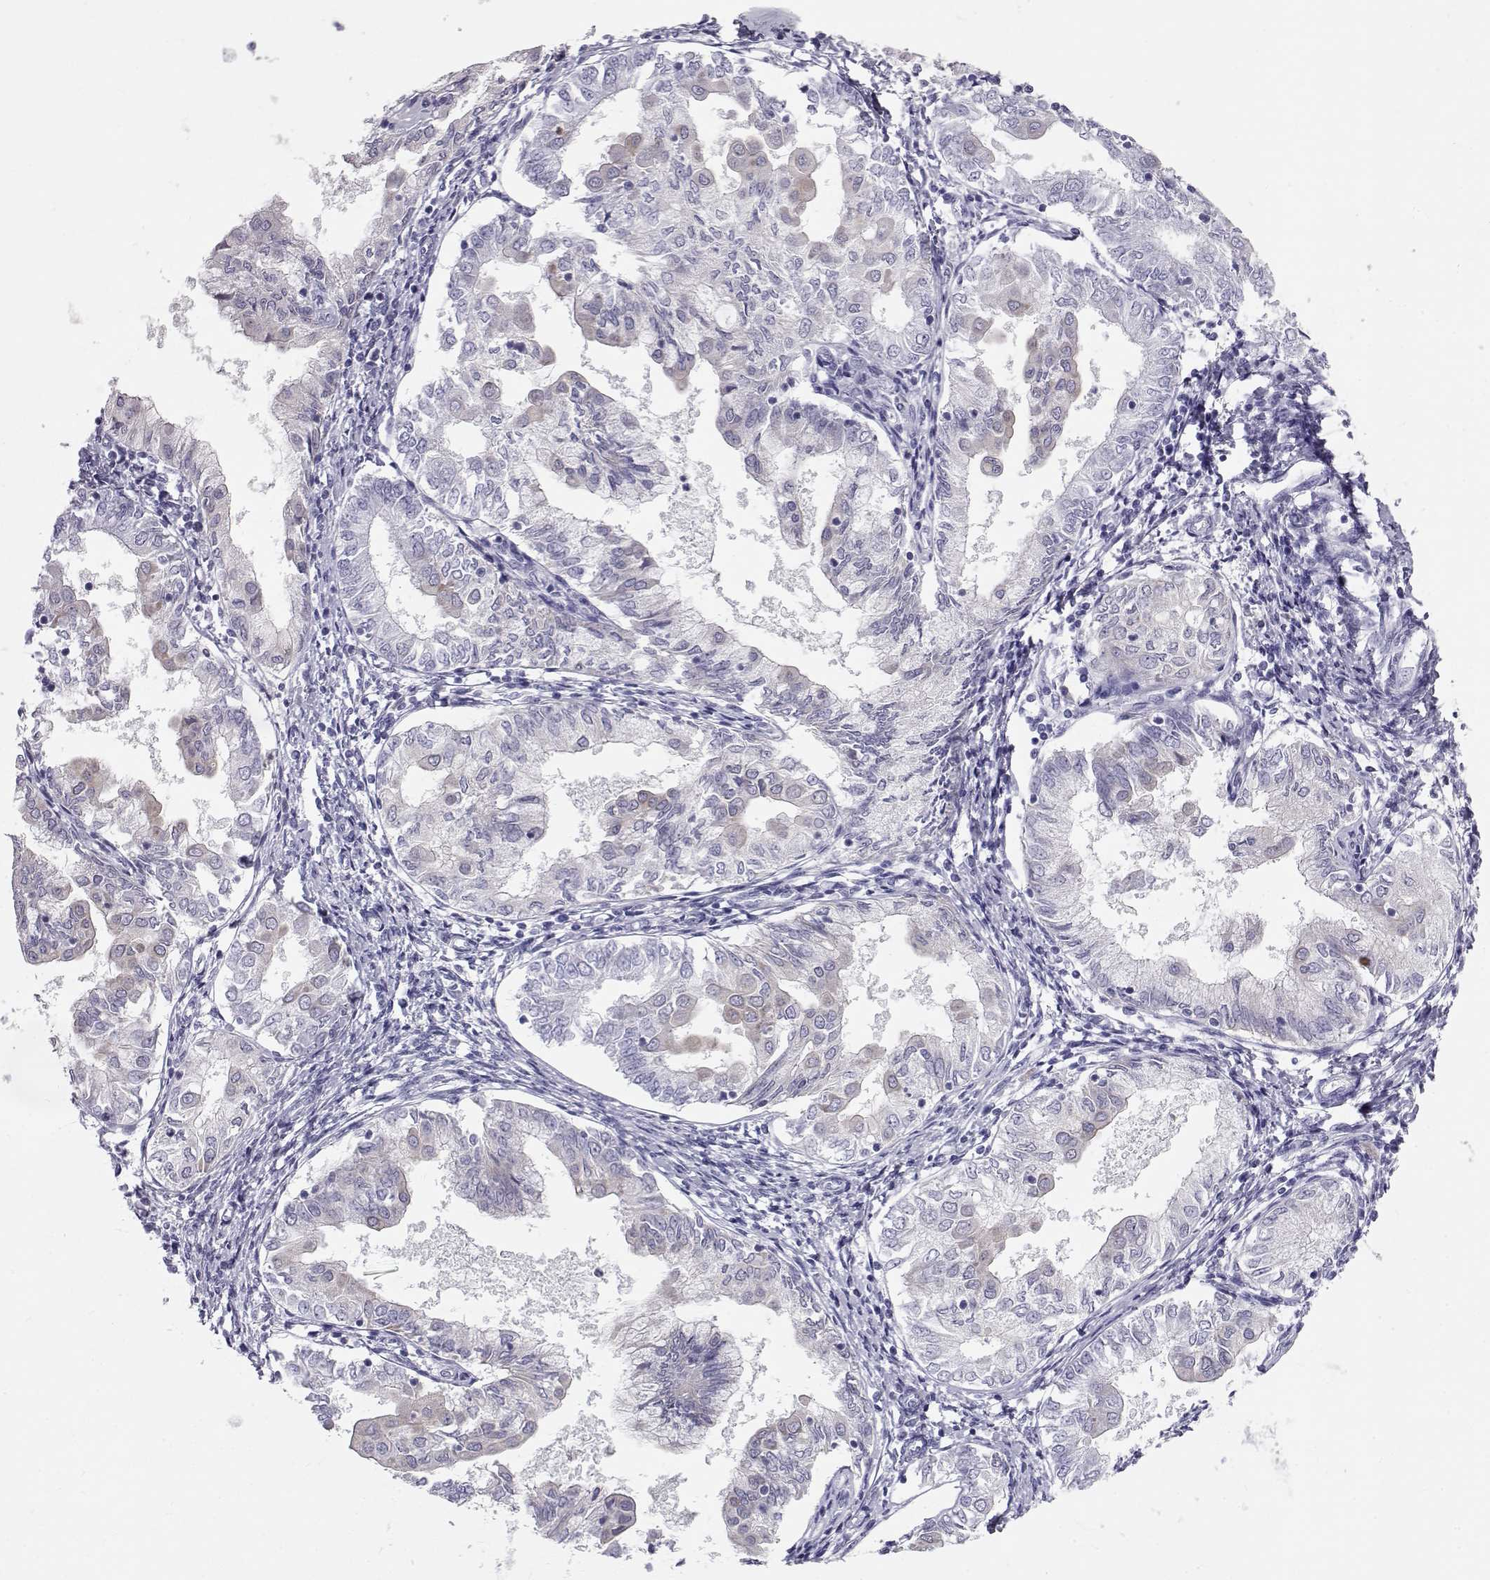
{"staining": {"intensity": "negative", "quantity": "none", "location": "none"}, "tissue": "endometrial cancer", "cell_type": "Tumor cells", "image_type": "cancer", "snomed": [{"axis": "morphology", "description": "Adenocarcinoma, NOS"}, {"axis": "topography", "description": "Endometrium"}], "caption": "An image of endometrial adenocarcinoma stained for a protein reveals no brown staining in tumor cells.", "gene": "GPR26", "patient": {"sex": "female", "age": 68}}